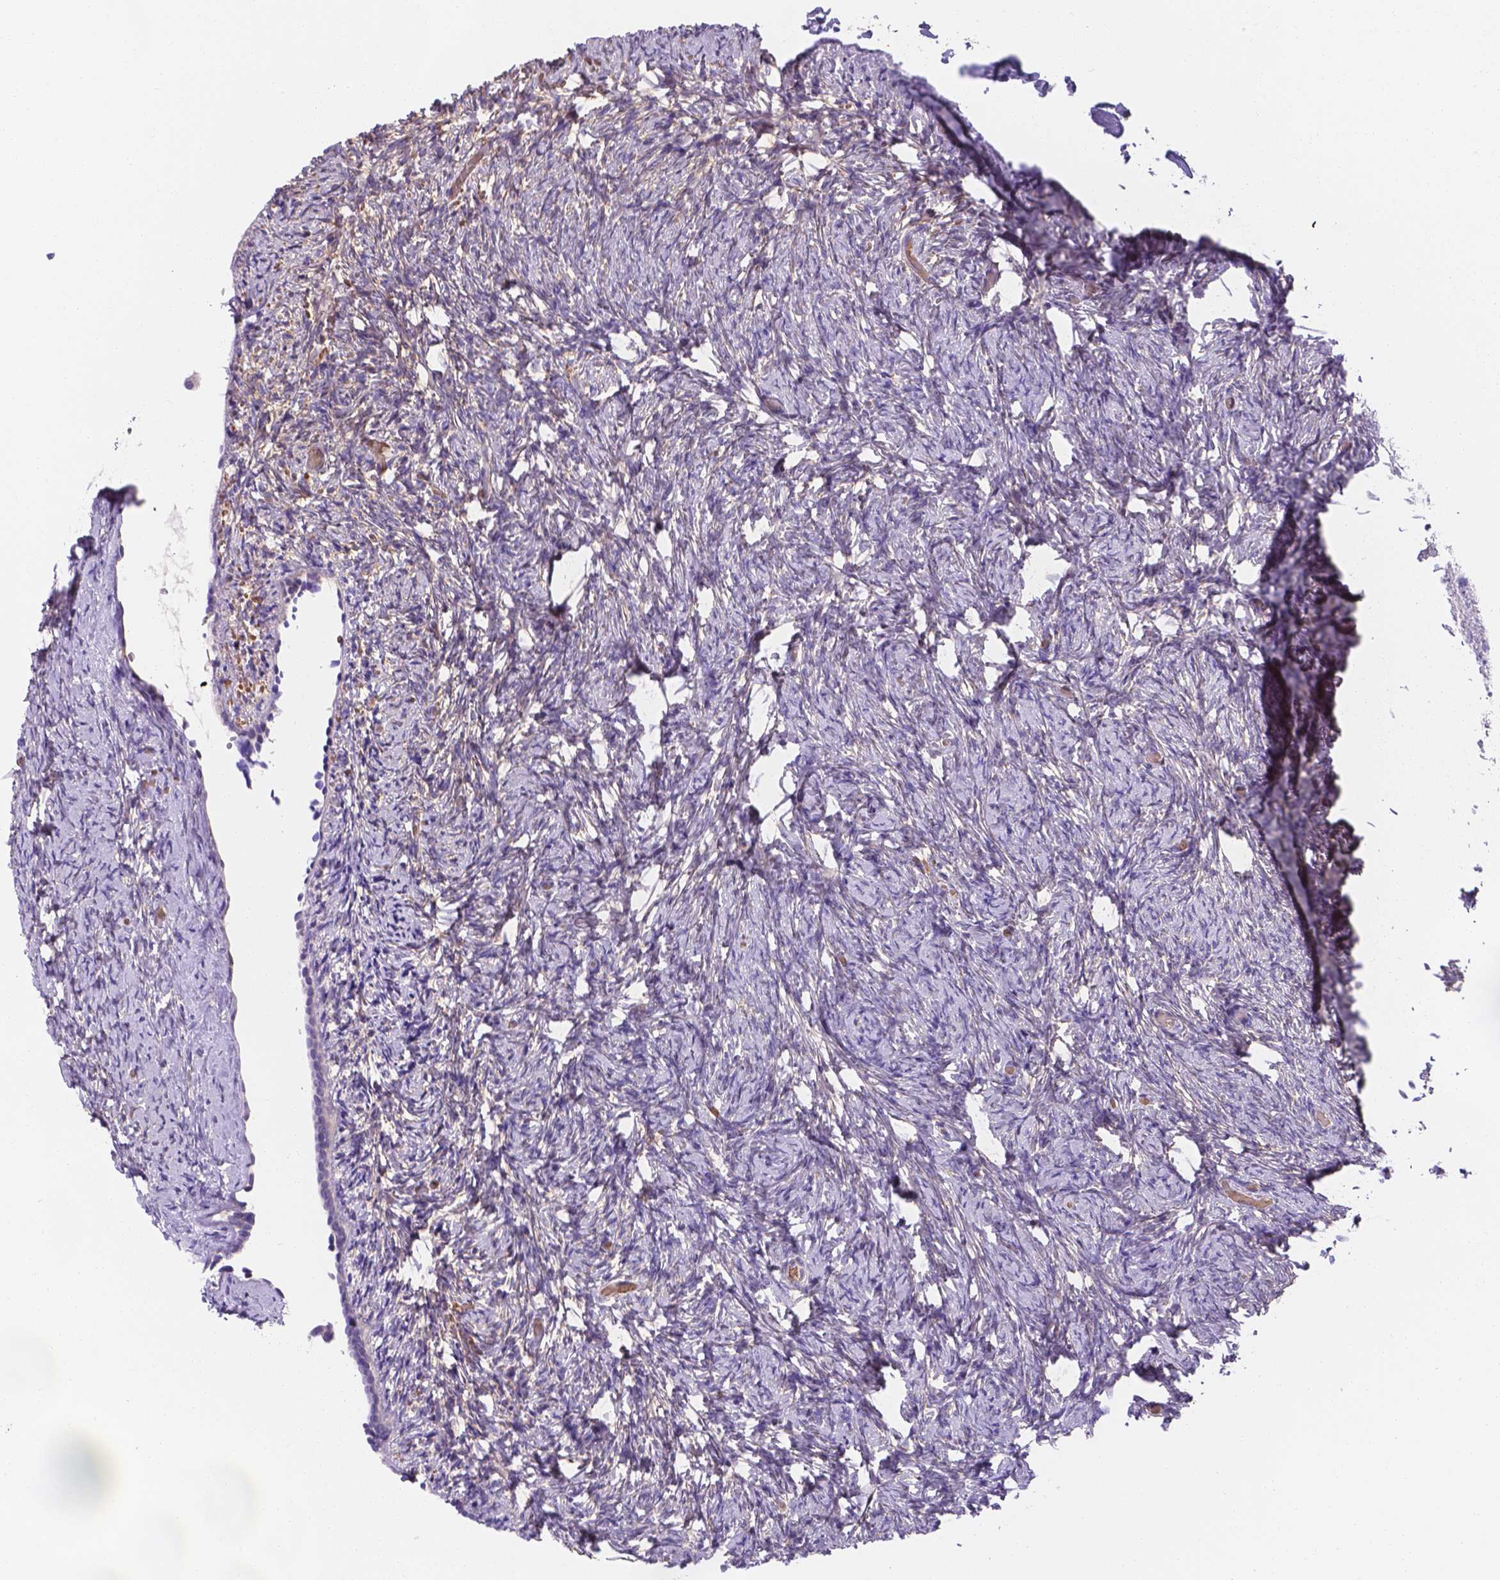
{"staining": {"intensity": "negative", "quantity": "none", "location": "none"}, "tissue": "ovary", "cell_type": "Ovarian stroma cells", "image_type": "normal", "snomed": [{"axis": "morphology", "description": "Normal tissue, NOS"}, {"axis": "topography", "description": "Ovary"}], "caption": "IHC image of unremarkable human ovary stained for a protein (brown), which reveals no expression in ovarian stroma cells. Nuclei are stained in blue.", "gene": "SLC40A1", "patient": {"sex": "female", "age": 39}}